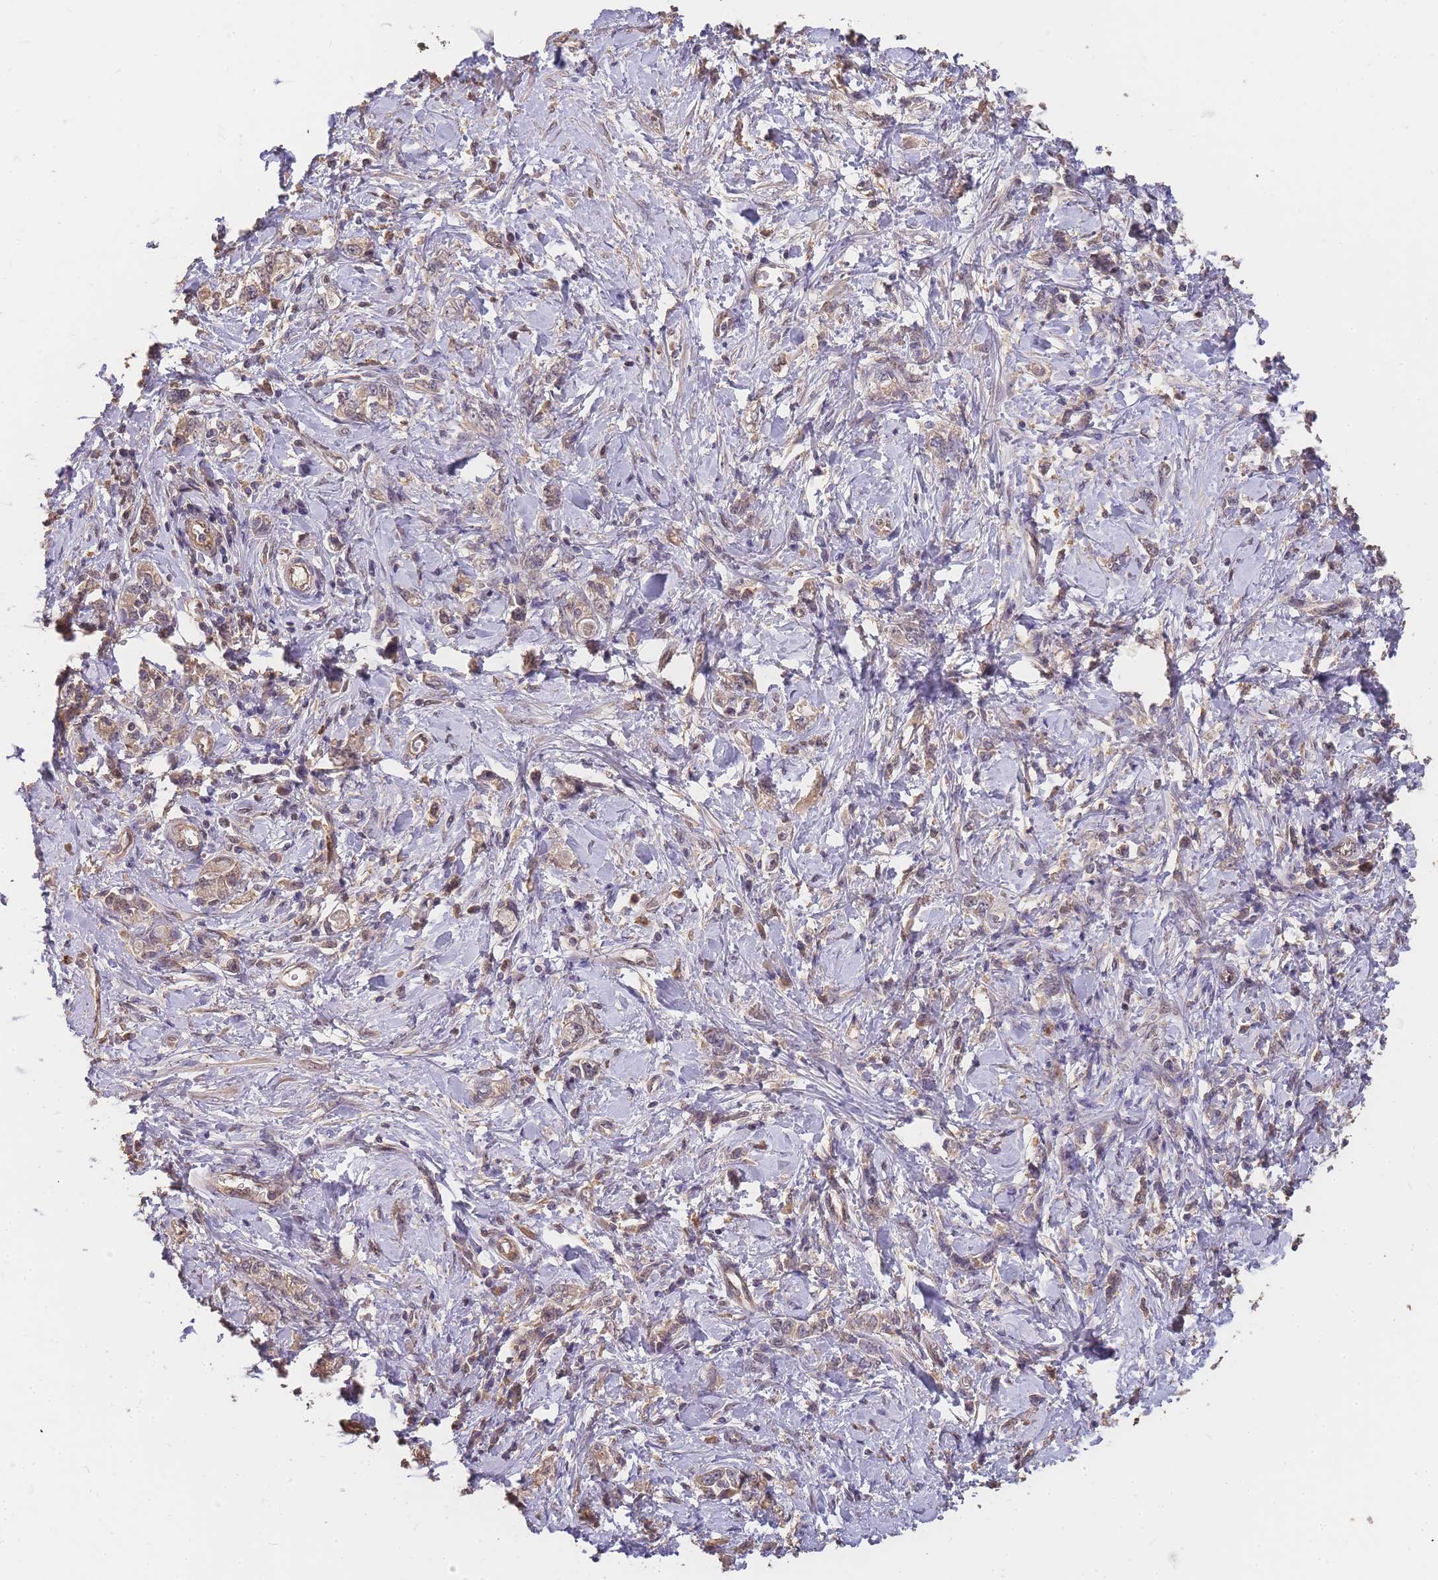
{"staining": {"intensity": "weak", "quantity": "25%-75%", "location": "nuclear"}, "tissue": "stomach cancer", "cell_type": "Tumor cells", "image_type": "cancer", "snomed": [{"axis": "morphology", "description": "Adenocarcinoma, NOS"}, {"axis": "topography", "description": "Stomach"}], "caption": "Protein expression analysis of human stomach cancer reveals weak nuclear positivity in approximately 25%-75% of tumor cells.", "gene": "CDKN2AIPNL", "patient": {"sex": "female", "age": 76}}